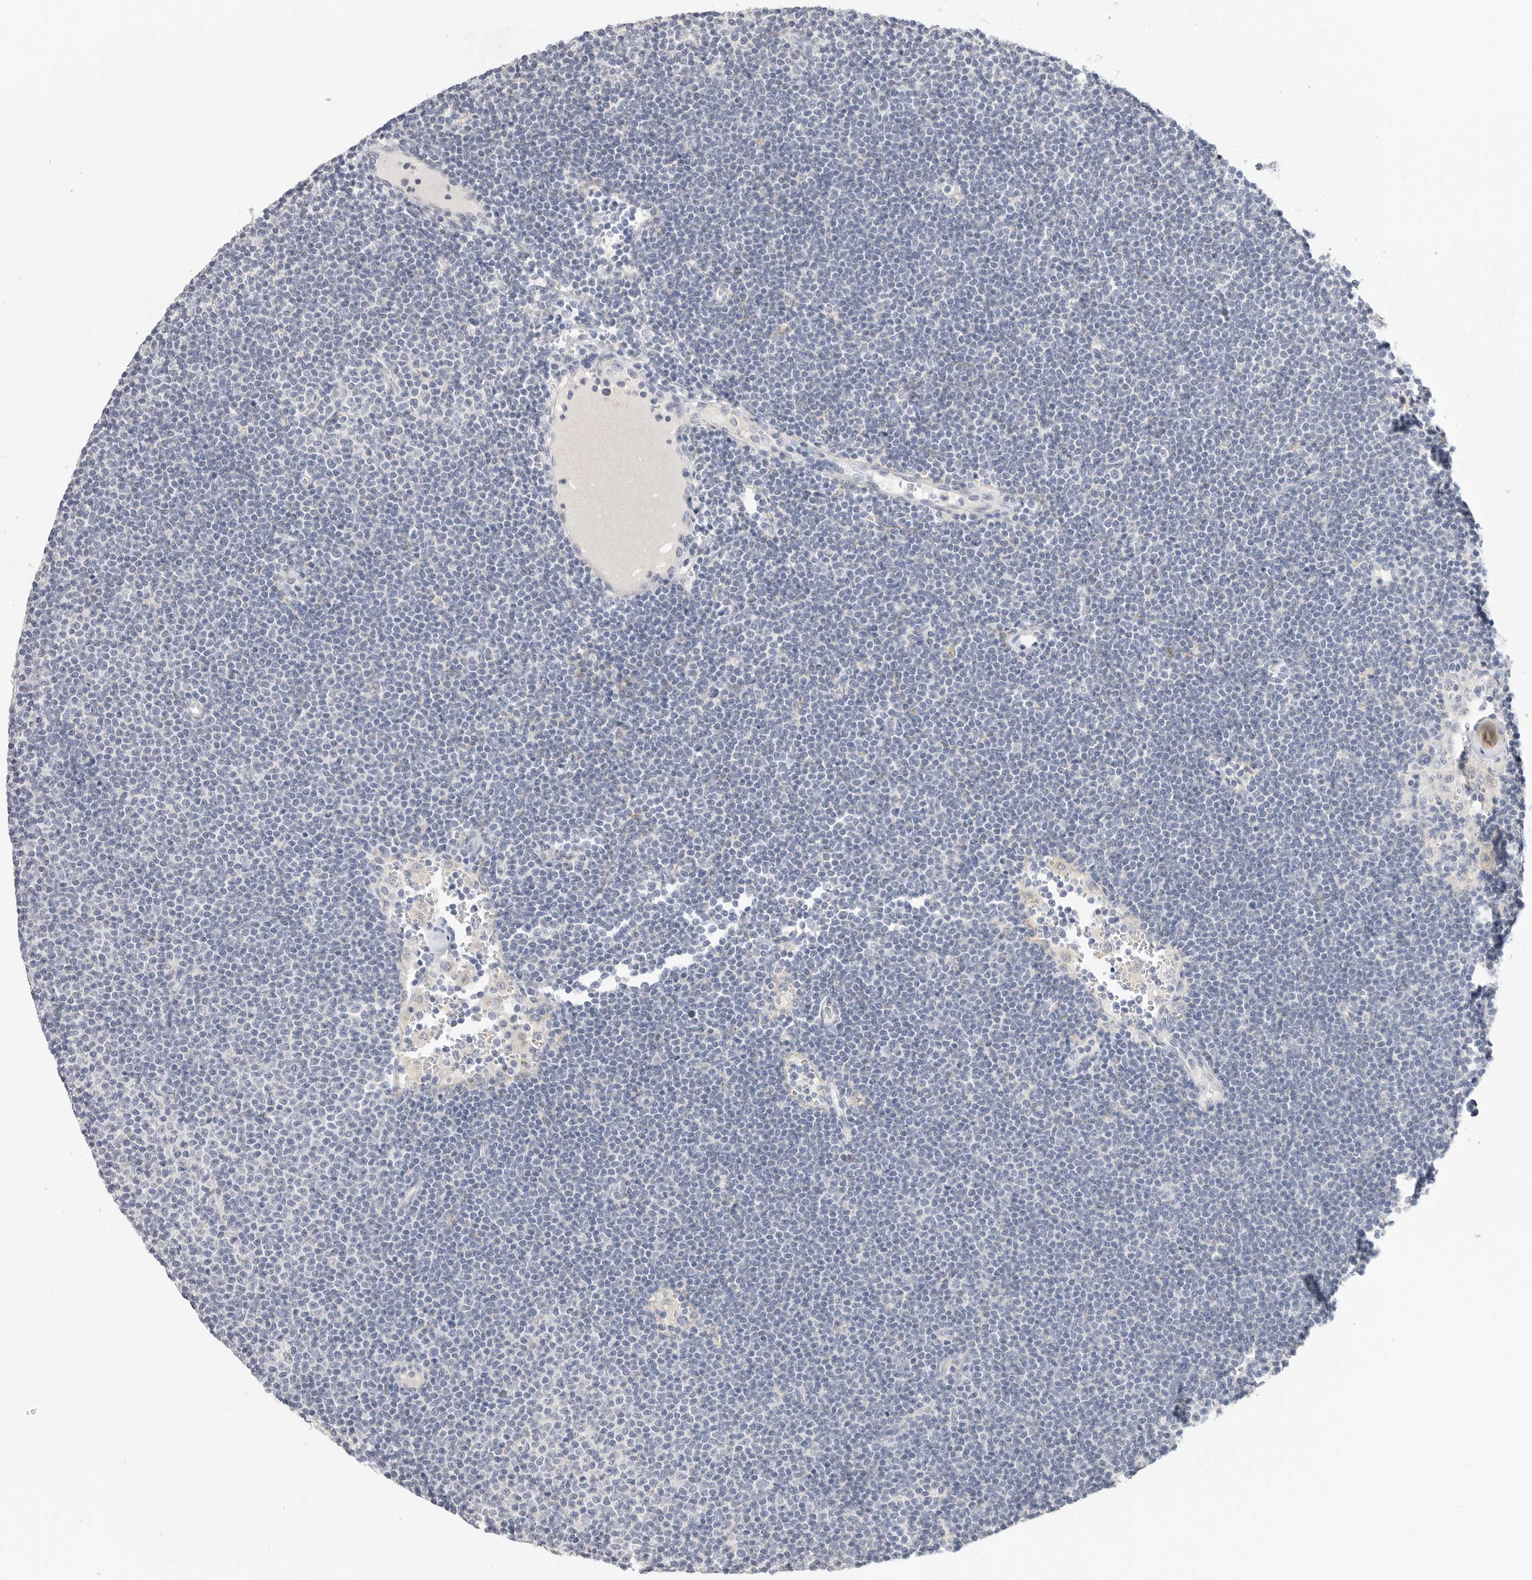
{"staining": {"intensity": "negative", "quantity": "none", "location": "none"}, "tissue": "lymphoma", "cell_type": "Tumor cells", "image_type": "cancer", "snomed": [{"axis": "morphology", "description": "Malignant lymphoma, non-Hodgkin's type, Low grade"}, {"axis": "topography", "description": "Lymph node"}], "caption": "The IHC image has no significant expression in tumor cells of malignant lymphoma, non-Hodgkin's type (low-grade) tissue. (Immunohistochemistry (ihc), brightfield microscopy, high magnification).", "gene": "FBN2", "patient": {"sex": "female", "age": 53}}